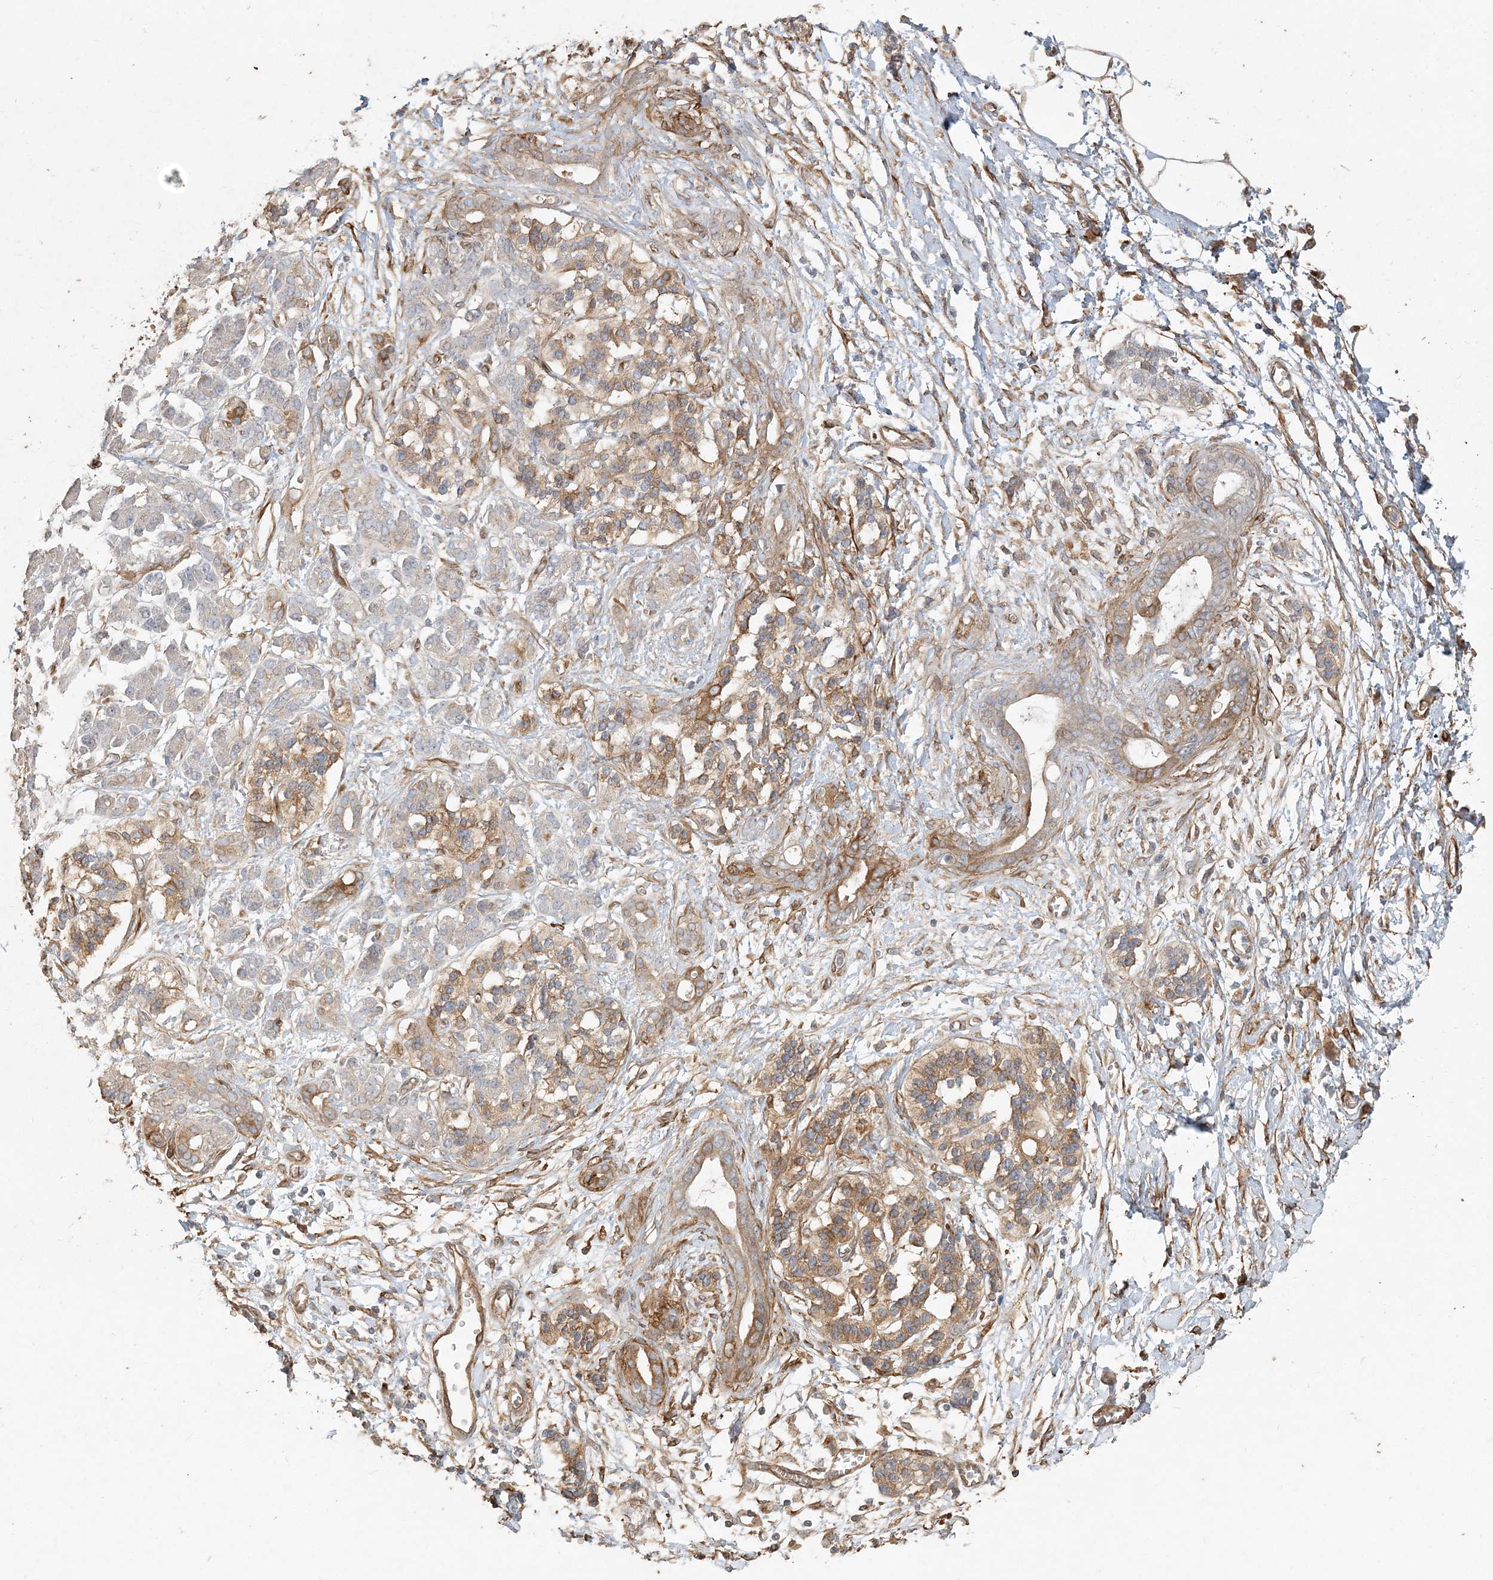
{"staining": {"intensity": "moderate", "quantity": ">75%", "location": "cytoplasmic/membranous"}, "tissue": "adipose tissue", "cell_type": "Adipocytes", "image_type": "normal", "snomed": [{"axis": "morphology", "description": "Normal tissue, NOS"}, {"axis": "morphology", "description": "Adenocarcinoma, NOS"}, {"axis": "topography", "description": "Pancreas"}, {"axis": "topography", "description": "Peripheral nerve tissue"}], "caption": "Adipose tissue stained for a protein (brown) displays moderate cytoplasmic/membranous positive positivity in about >75% of adipocytes.", "gene": "RNF145", "patient": {"sex": "male", "age": 59}}